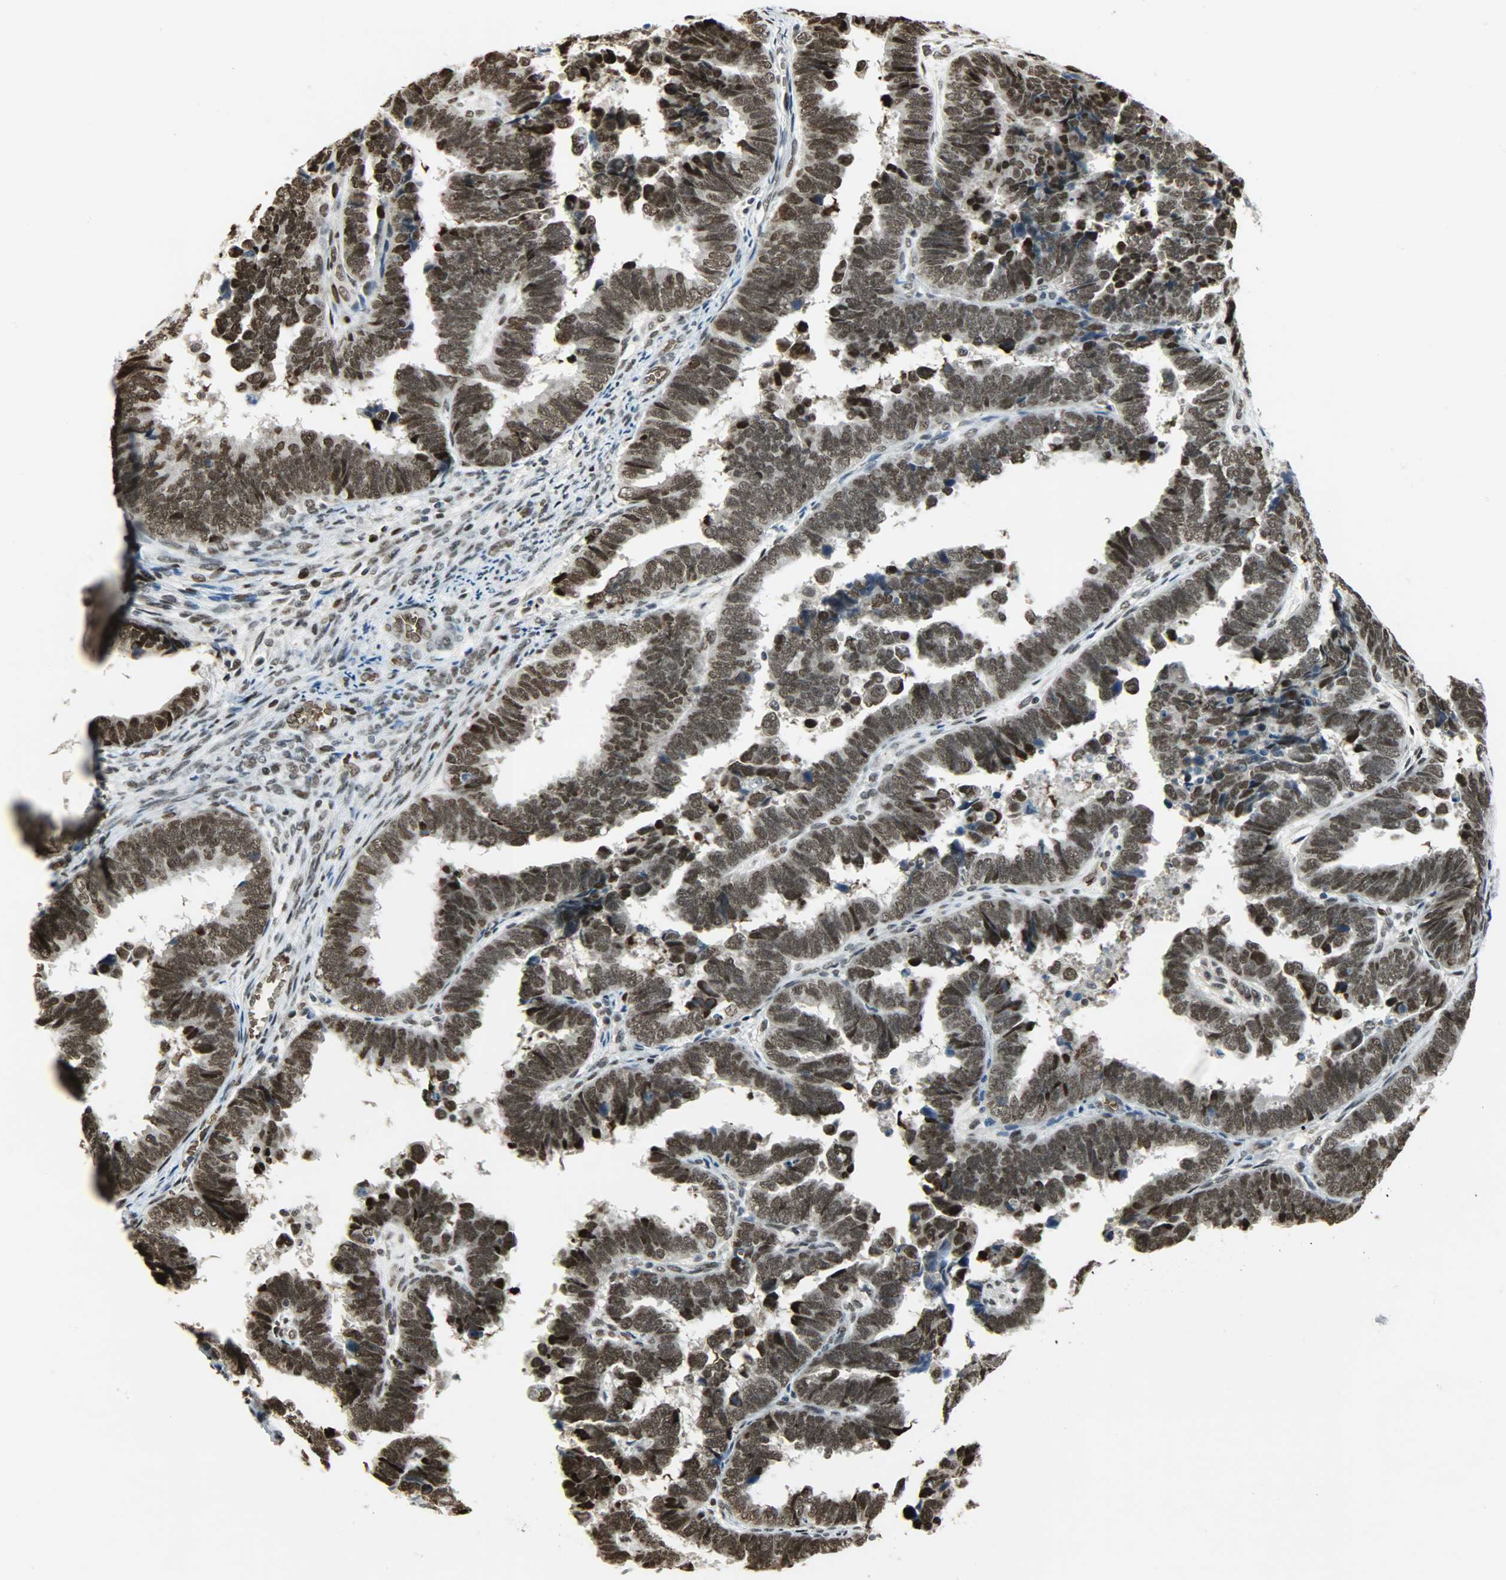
{"staining": {"intensity": "strong", "quantity": ">75%", "location": "nuclear"}, "tissue": "endometrial cancer", "cell_type": "Tumor cells", "image_type": "cancer", "snomed": [{"axis": "morphology", "description": "Adenocarcinoma, NOS"}, {"axis": "topography", "description": "Endometrium"}], "caption": "An image showing strong nuclear positivity in about >75% of tumor cells in endometrial cancer (adenocarcinoma), as visualized by brown immunohistochemical staining.", "gene": "SNAI1", "patient": {"sex": "female", "age": 75}}